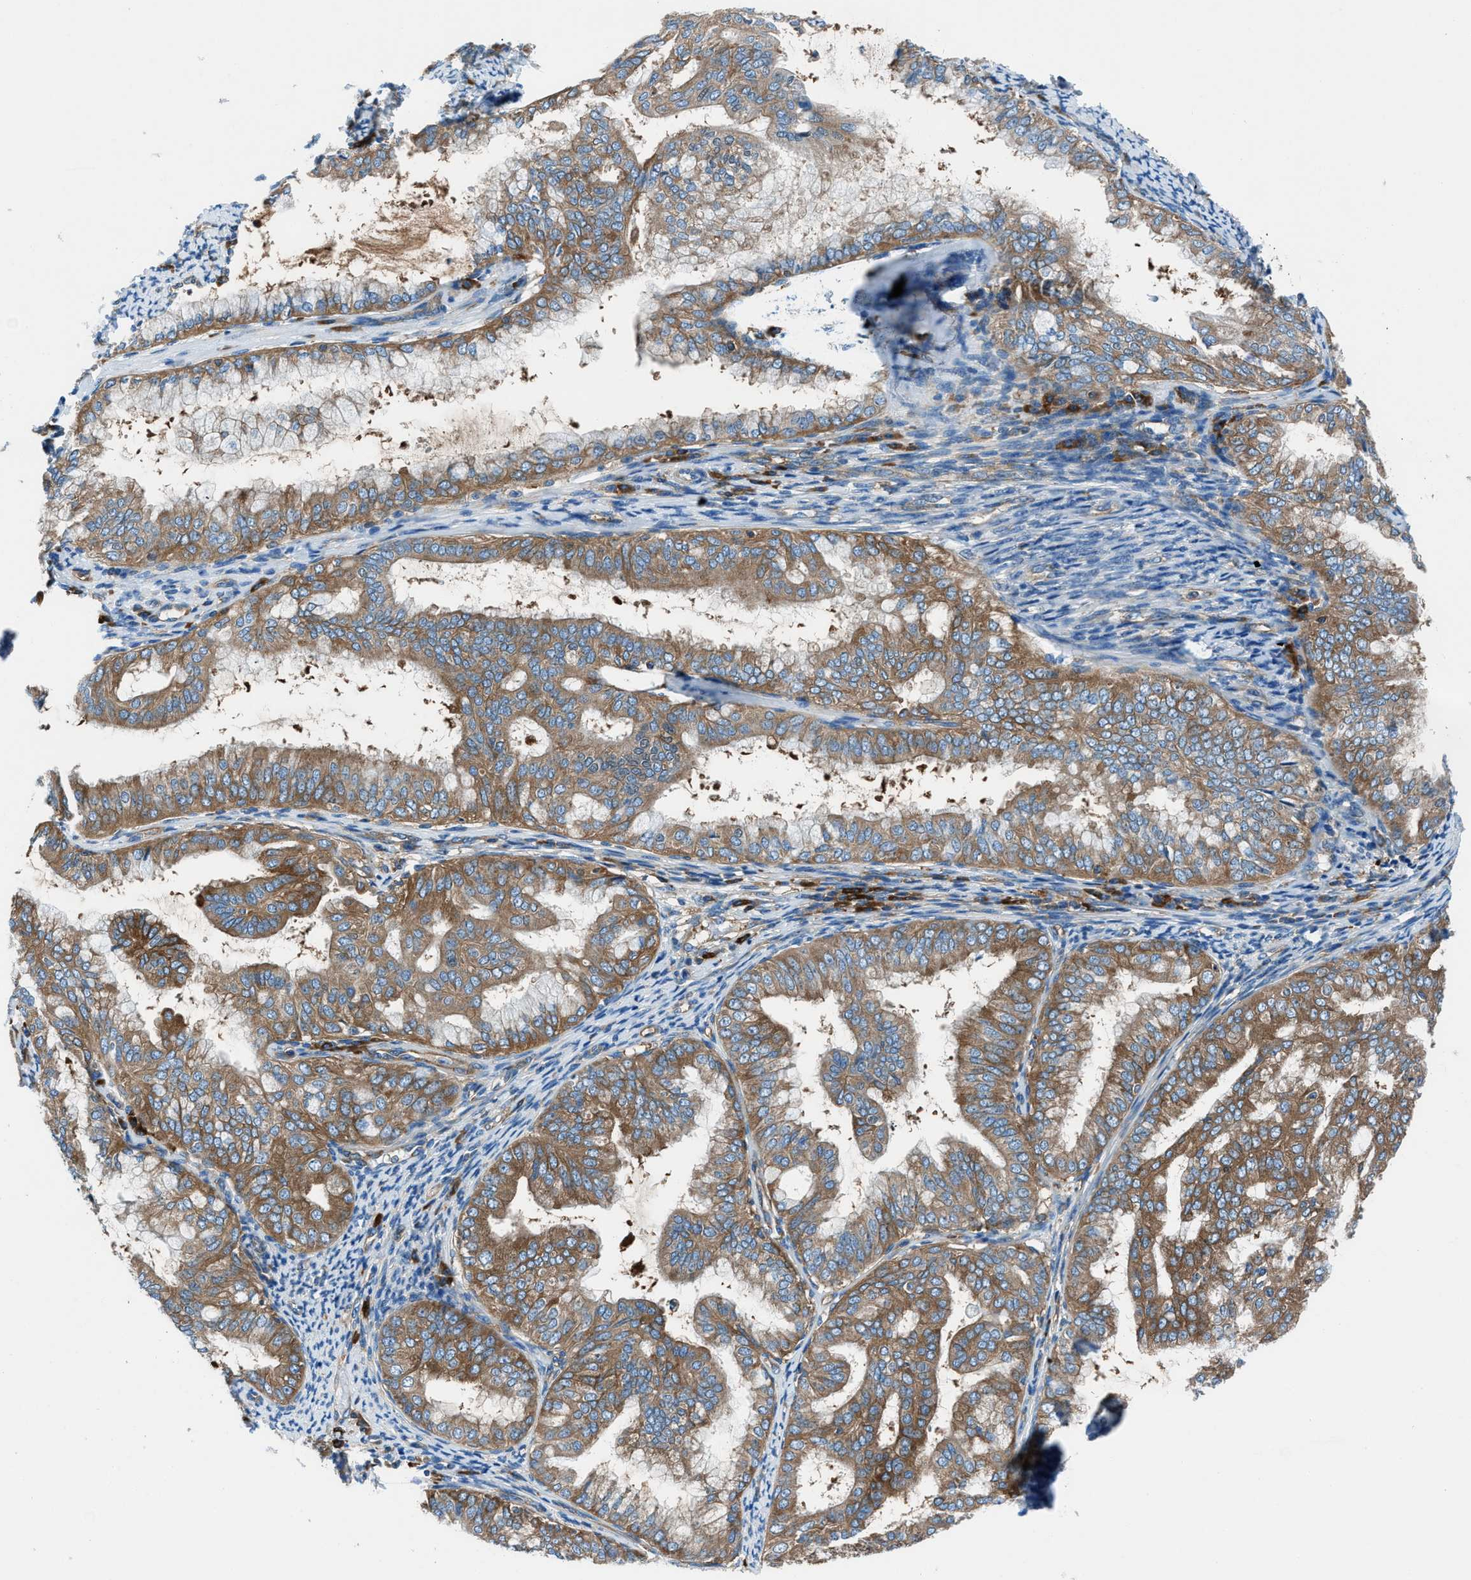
{"staining": {"intensity": "moderate", "quantity": ">75%", "location": "cytoplasmic/membranous"}, "tissue": "endometrial cancer", "cell_type": "Tumor cells", "image_type": "cancer", "snomed": [{"axis": "morphology", "description": "Adenocarcinoma, NOS"}, {"axis": "topography", "description": "Endometrium"}], "caption": "IHC of endometrial adenocarcinoma shows medium levels of moderate cytoplasmic/membranous positivity in about >75% of tumor cells. The staining was performed using DAB, with brown indicating positive protein expression. Nuclei are stained blue with hematoxylin.", "gene": "SARS1", "patient": {"sex": "female", "age": 63}}